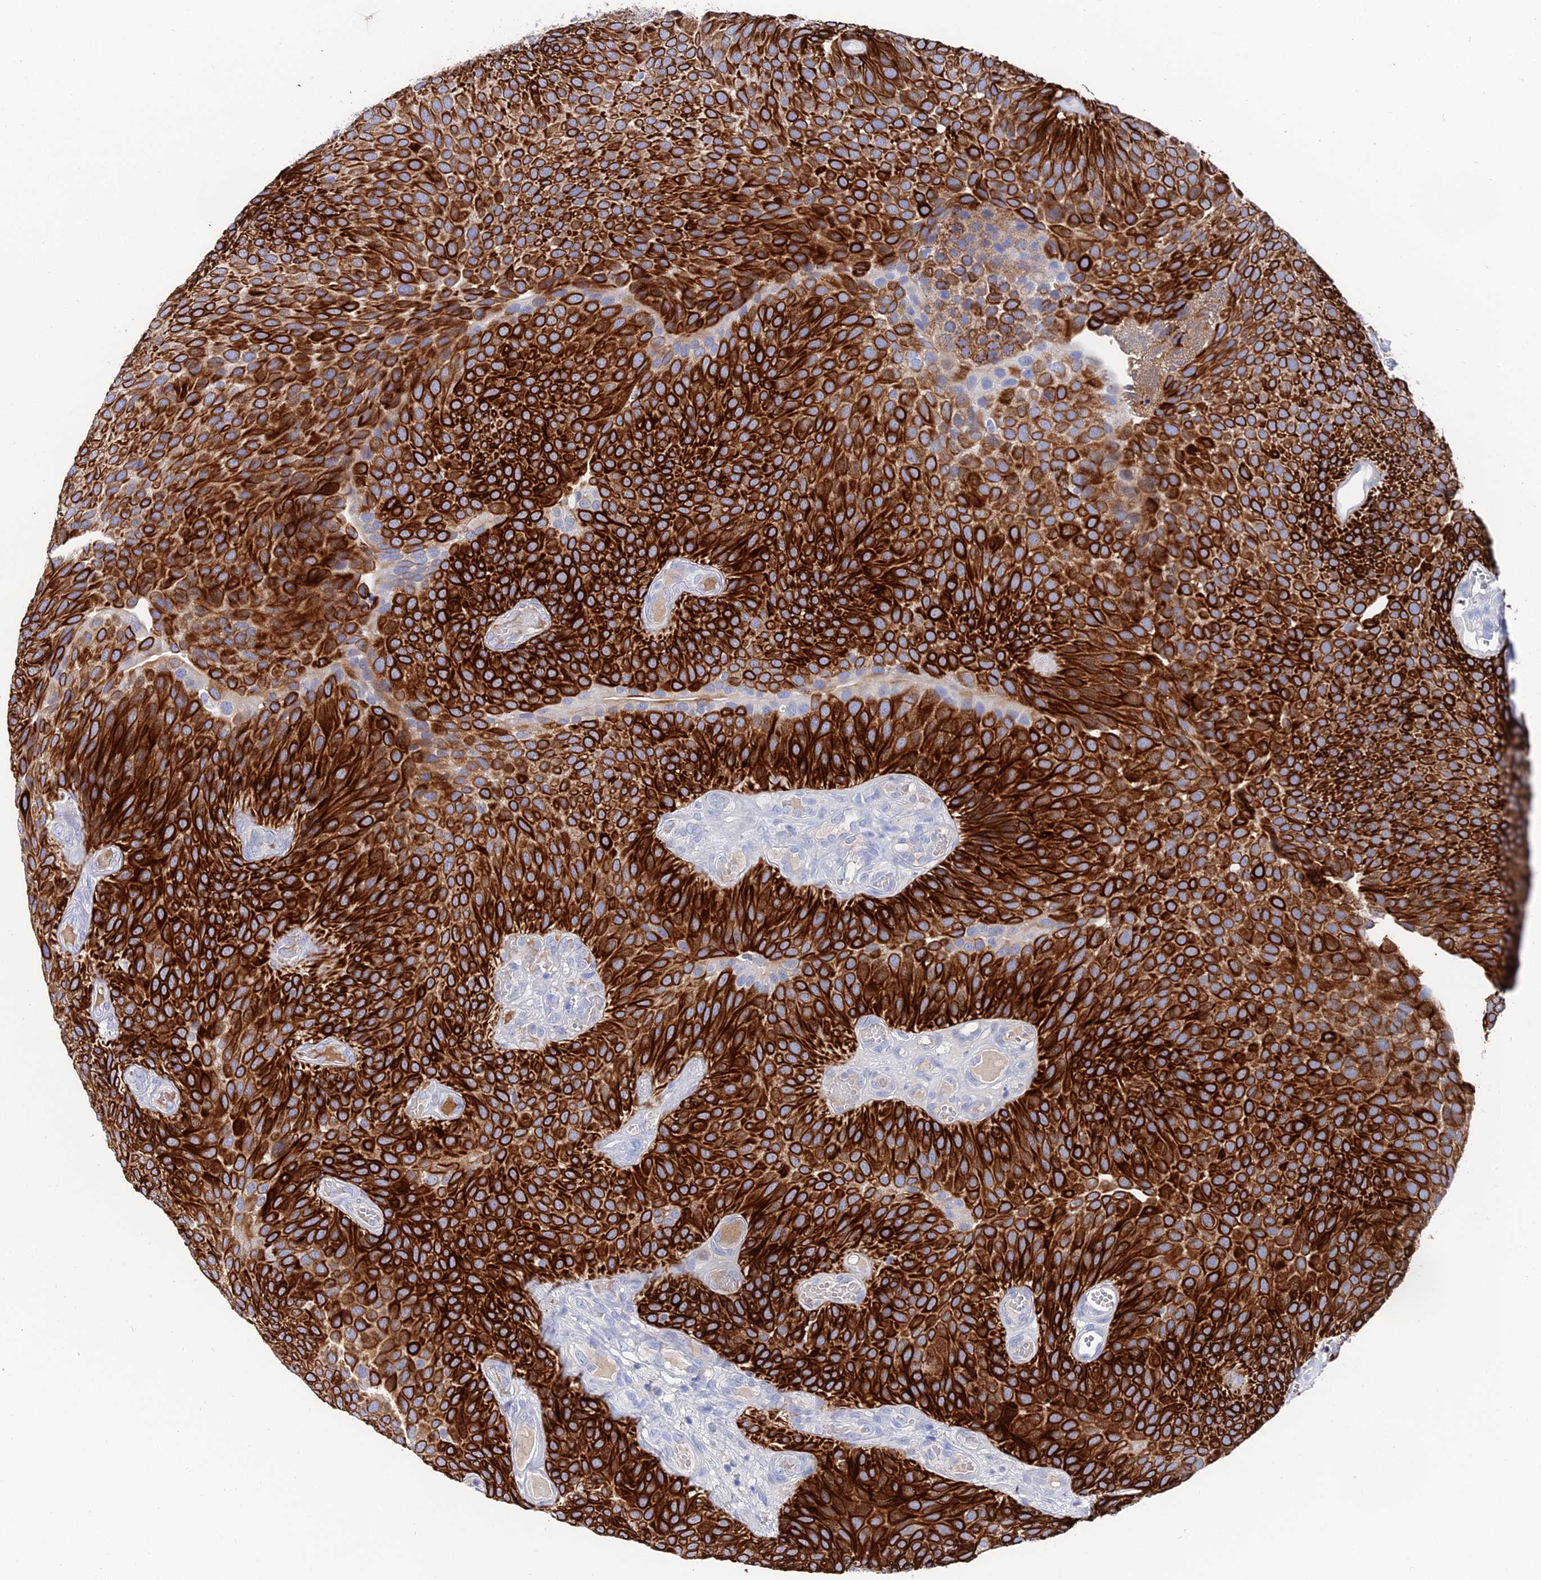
{"staining": {"intensity": "strong", "quantity": ">75%", "location": "cytoplasmic/membranous"}, "tissue": "urothelial cancer", "cell_type": "Tumor cells", "image_type": "cancer", "snomed": [{"axis": "morphology", "description": "Urothelial carcinoma, Low grade"}, {"axis": "topography", "description": "Urinary bladder"}], "caption": "Brown immunohistochemical staining in urothelial cancer exhibits strong cytoplasmic/membranous positivity in about >75% of tumor cells.", "gene": "KRT17", "patient": {"sex": "male", "age": 89}}